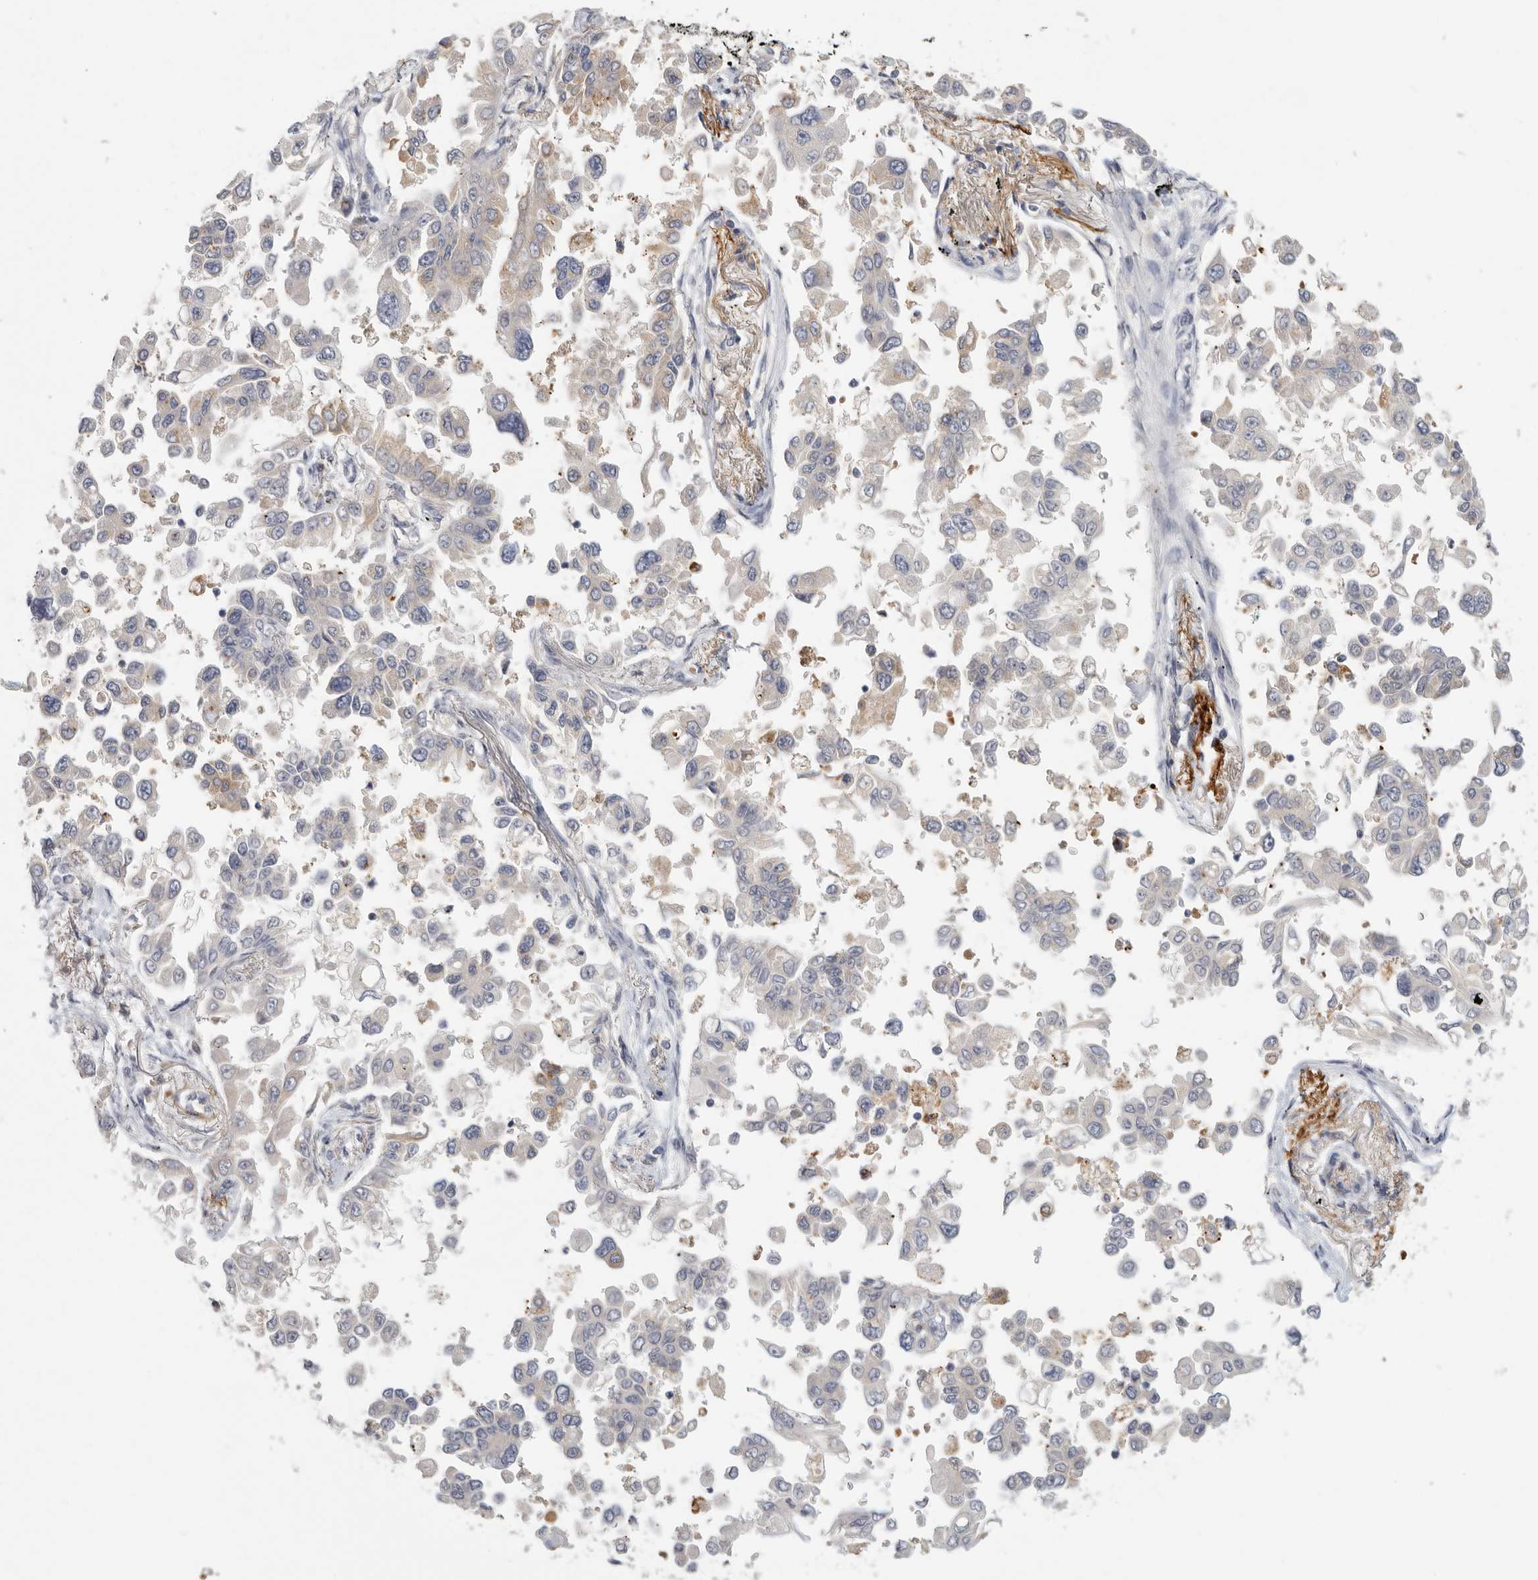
{"staining": {"intensity": "negative", "quantity": "none", "location": "none"}, "tissue": "lung cancer", "cell_type": "Tumor cells", "image_type": "cancer", "snomed": [{"axis": "morphology", "description": "Adenocarcinoma, NOS"}, {"axis": "topography", "description": "Lung"}], "caption": "Tumor cells show no significant expression in lung cancer. (Stains: DAB immunohistochemistry with hematoxylin counter stain, Microscopy: brightfield microscopy at high magnification).", "gene": "CFAP298", "patient": {"sex": "female", "age": 67}}